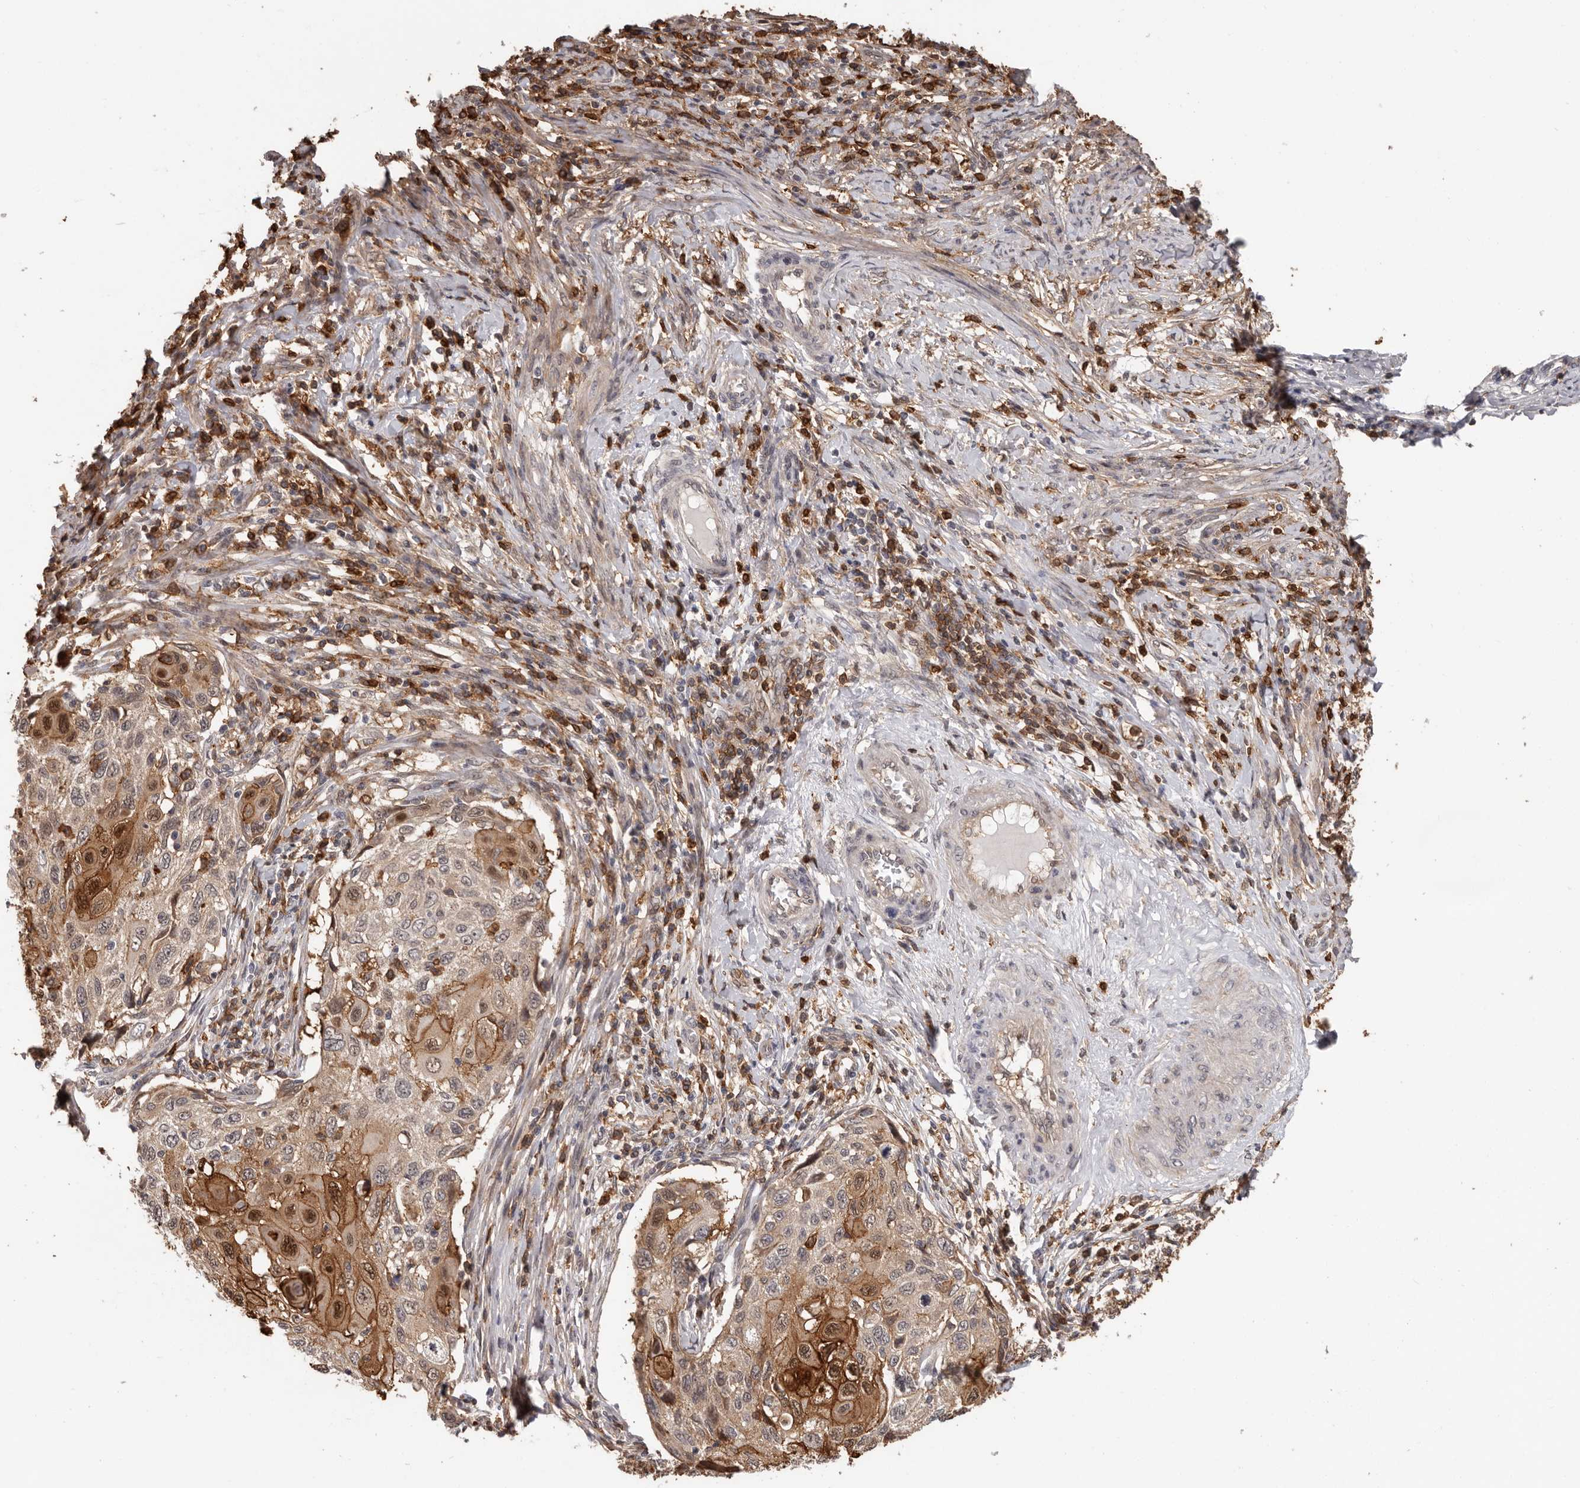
{"staining": {"intensity": "moderate", "quantity": "25%-75%", "location": "cytoplasmic/membranous,nuclear"}, "tissue": "cervical cancer", "cell_type": "Tumor cells", "image_type": "cancer", "snomed": [{"axis": "morphology", "description": "Squamous cell carcinoma, NOS"}, {"axis": "topography", "description": "Cervix"}], "caption": "Immunohistochemical staining of human cervical squamous cell carcinoma shows medium levels of moderate cytoplasmic/membranous and nuclear protein expression in approximately 25%-75% of tumor cells.", "gene": "PRR12", "patient": {"sex": "female", "age": 70}}